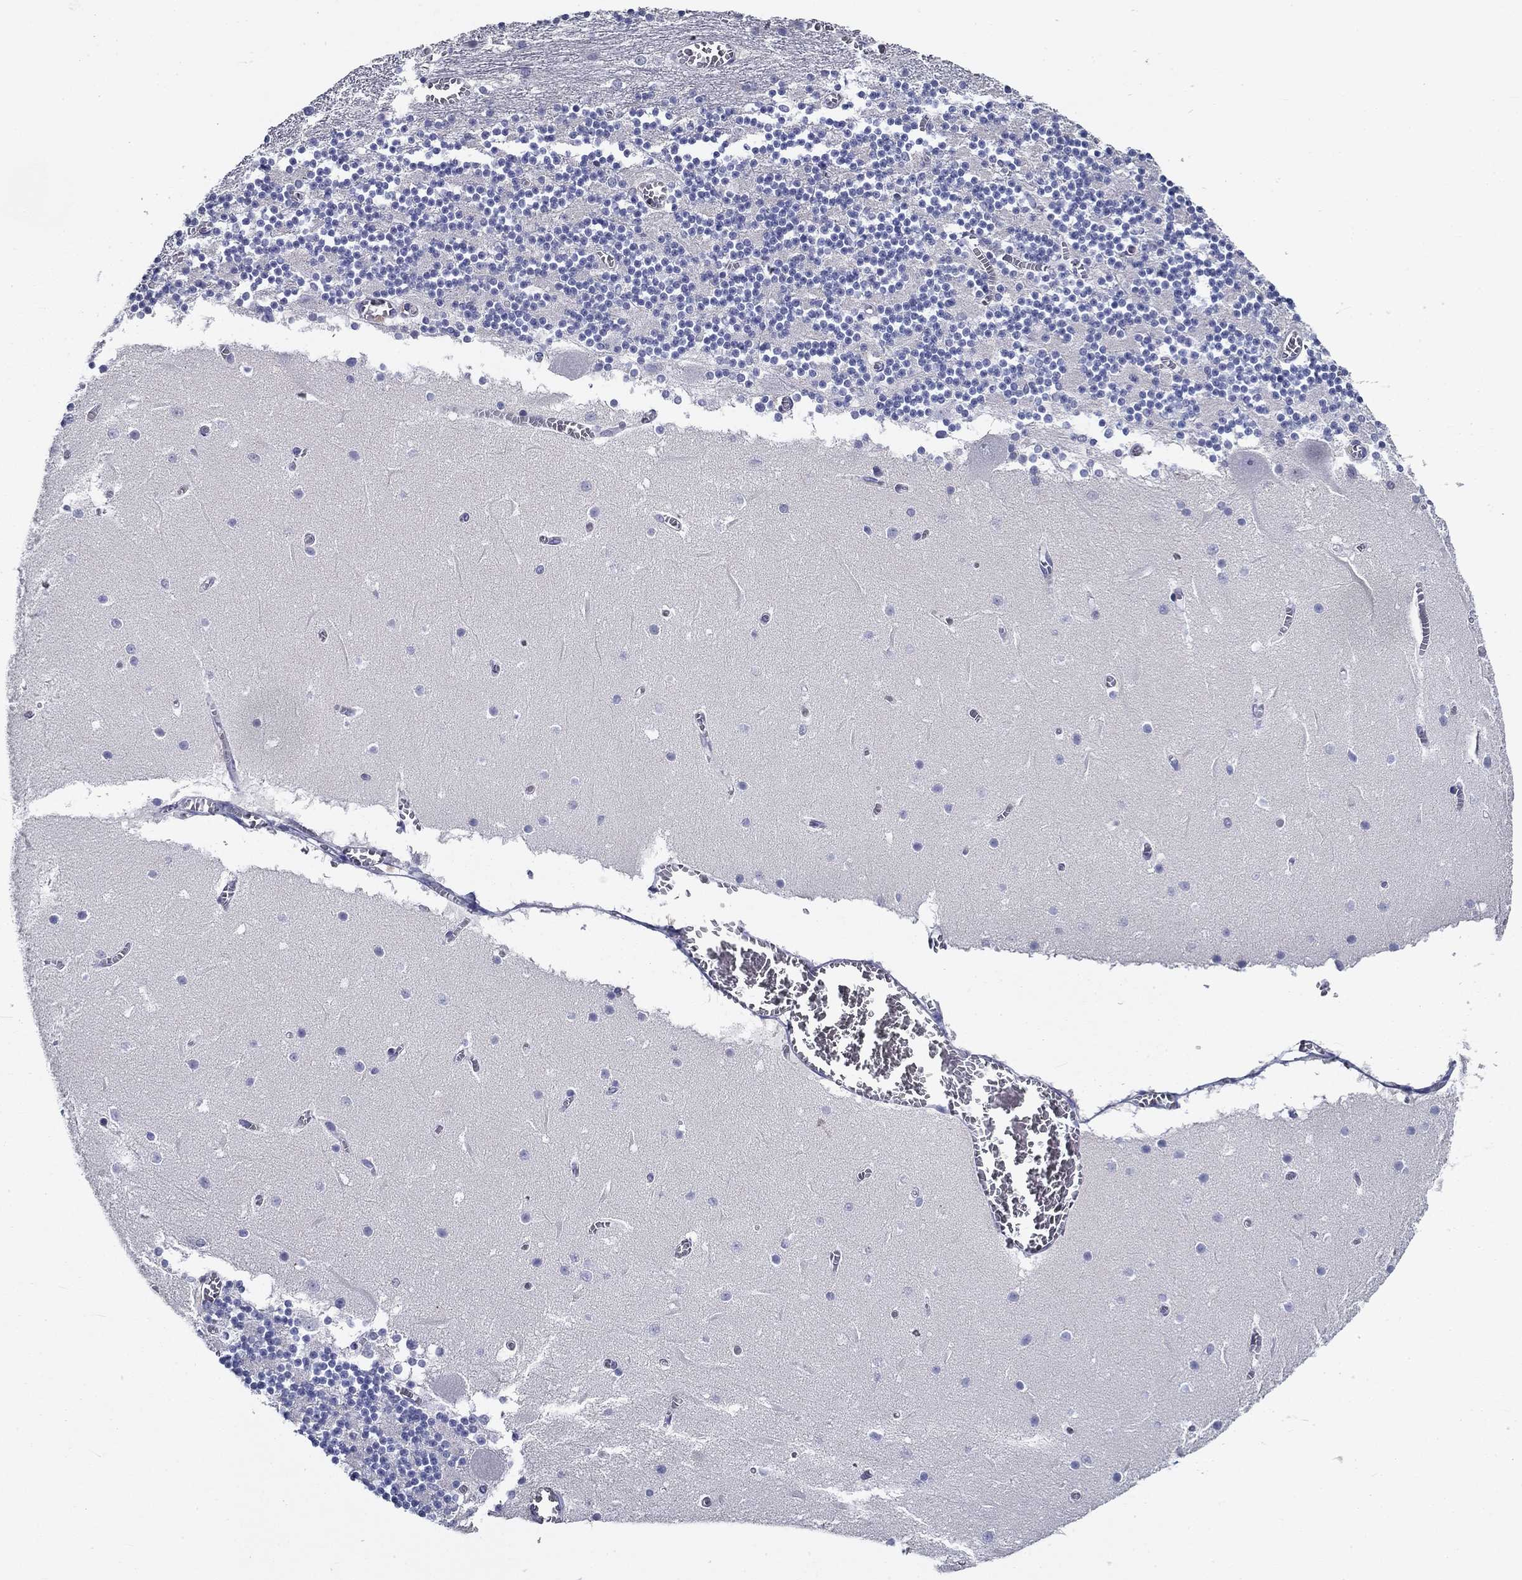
{"staining": {"intensity": "negative", "quantity": "none", "location": "none"}, "tissue": "cerebellum", "cell_type": "Cells in granular layer", "image_type": "normal", "snomed": [{"axis": "morphology", "description": "Normal tissue, NOS"}, {"axis": "topography", "description": "Cerebellum"}], "caption": "IHC of normal cerebellum shows no positivity in cells in granular layer. (Stains: DAB IHC with hematoxylin counter stain, Microscopy: brightfield microscopy at high magnification).", "gene": "POU2F2", "patient": {"sex": "female", "age": 28}}